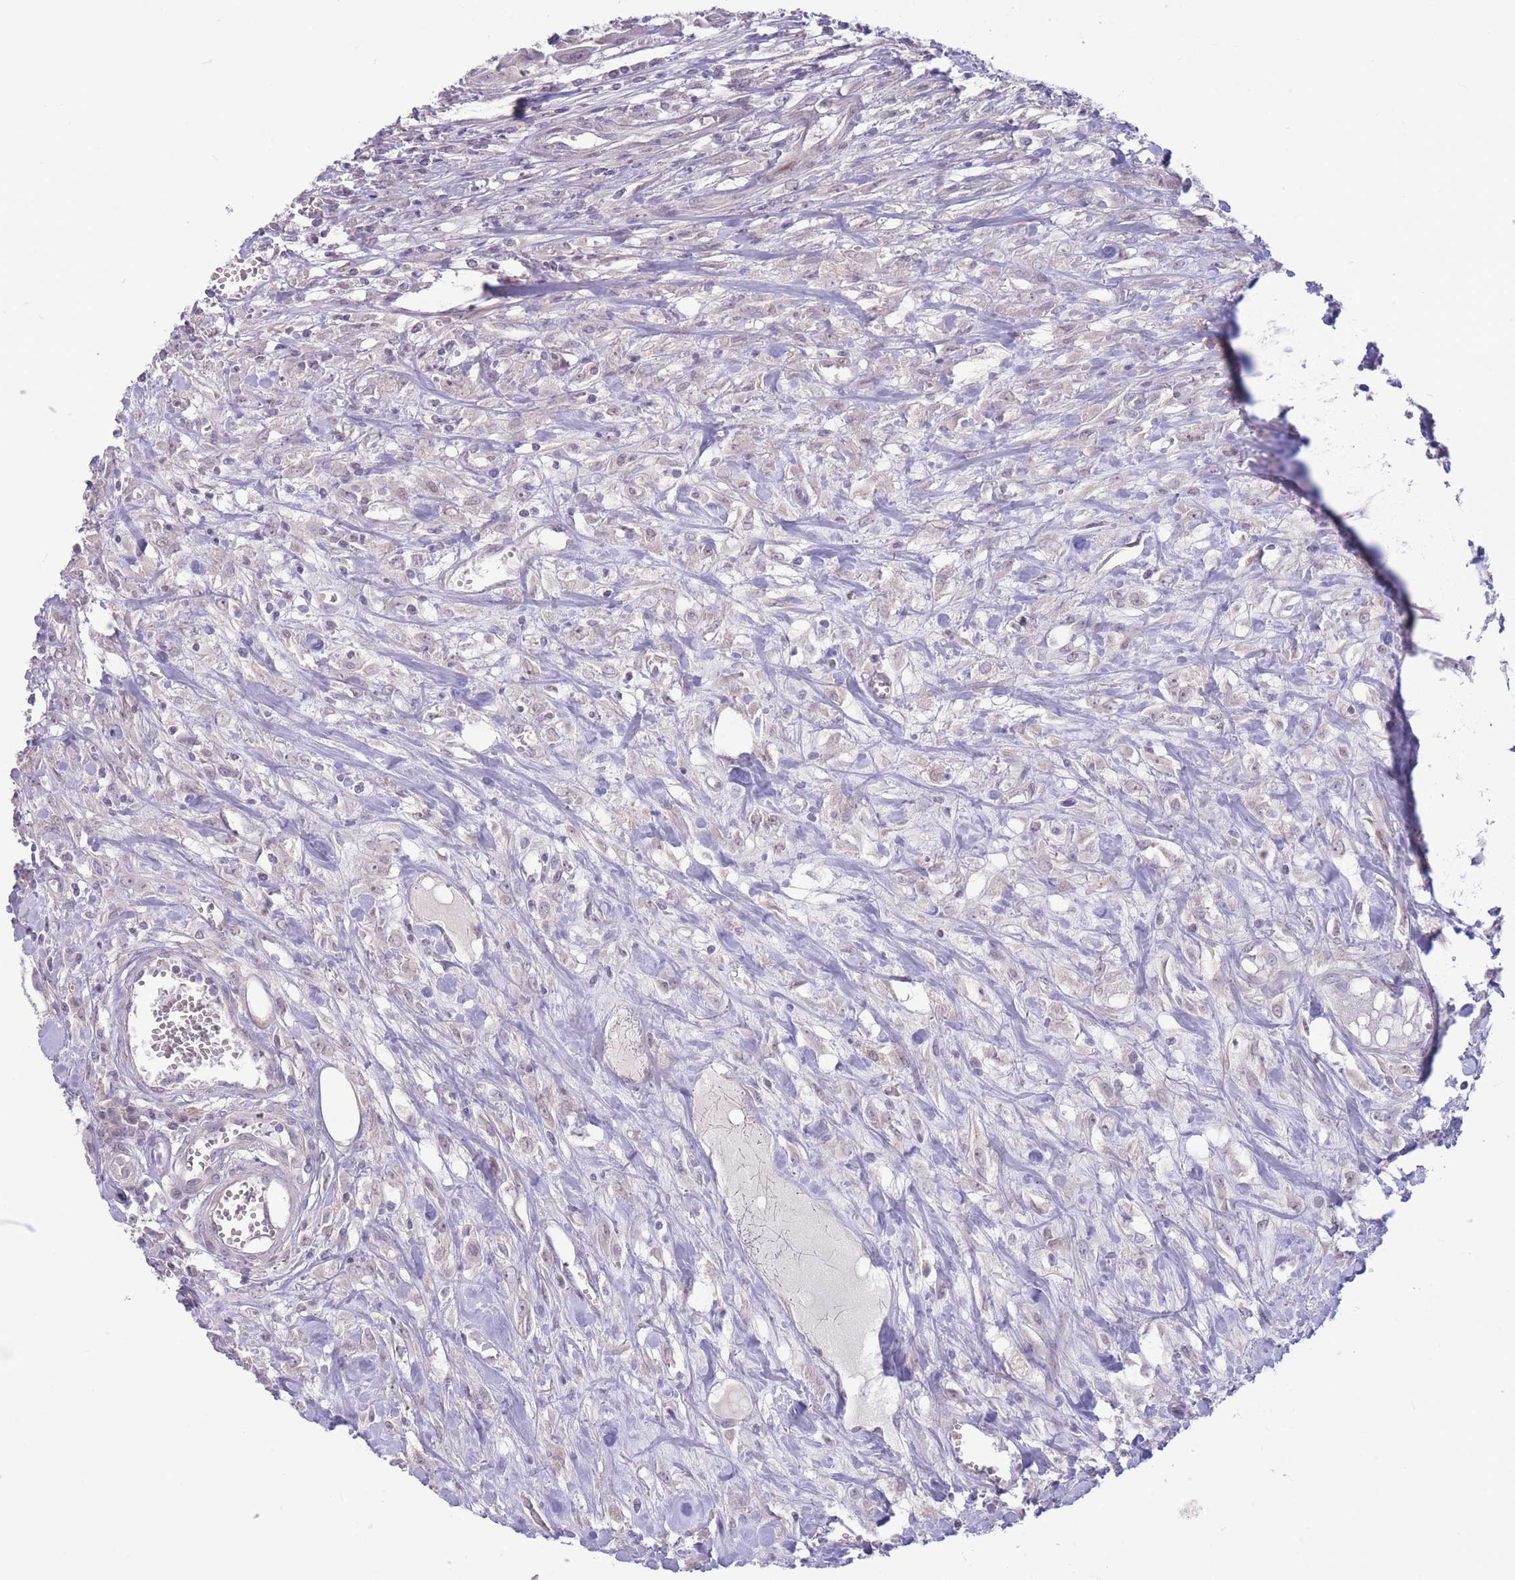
{"staining": {"intensity": "negative", "quantity": "none", "location": "none"}, "tissue": "urothelial cancer", "cell_type": "Tumor cells", "image_type": "cancer", "snomed": [{"axis": "morphology", "description": "Urothelial carcinoma, High grade"}, {"axis": "topography", "description": "Urinary bladder"}], "caption": "The IHC histopathology image has no significant positivity in tumor cells of urothelial cancer tissue. Nuclei are stained in blue.", "gene": "FBXO46", "patient": {"sex": "male", "age": 57}}